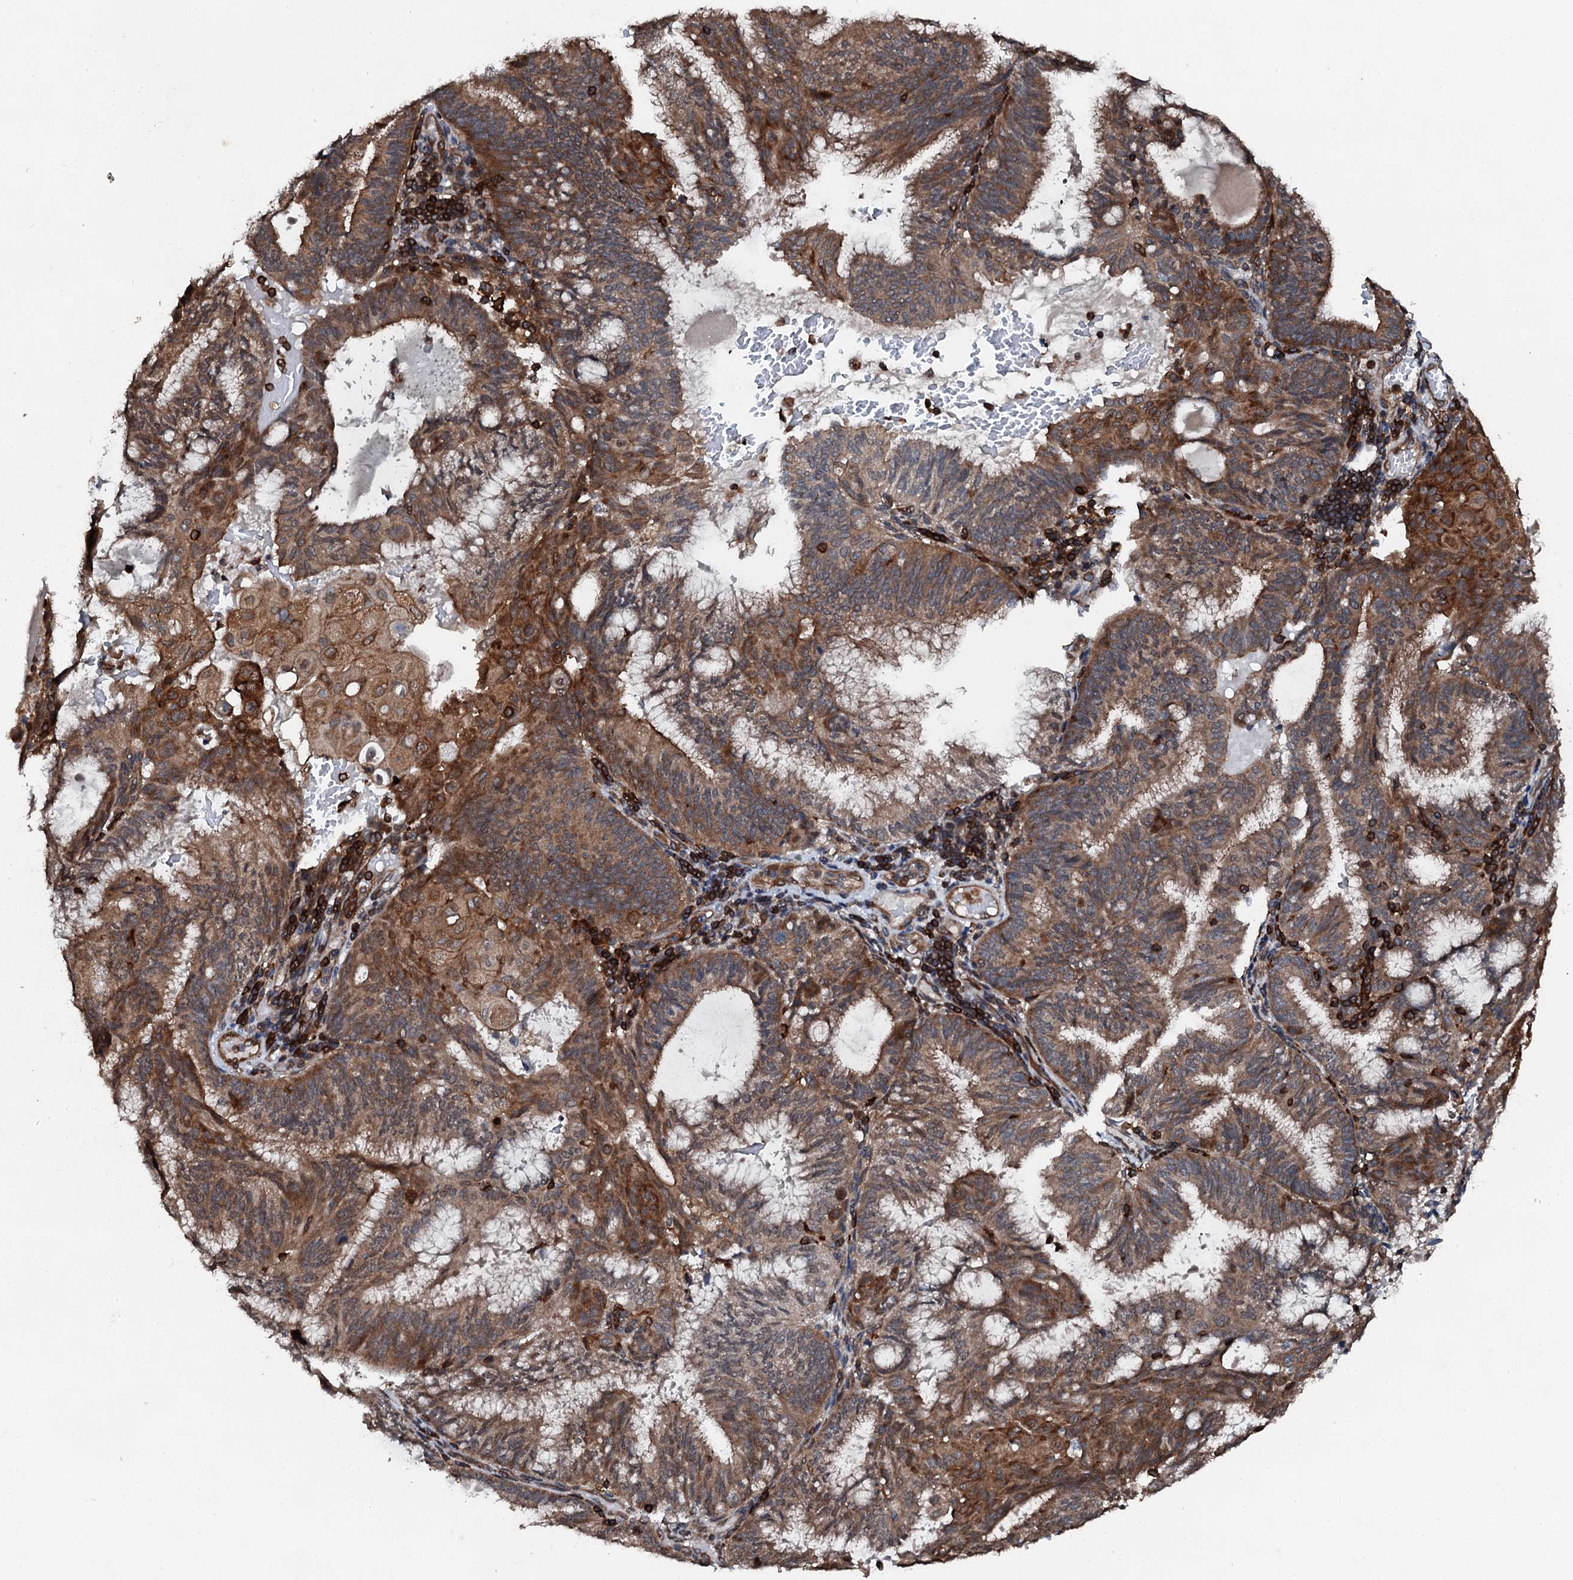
{"staining": {"intensity": "moderate", "quantity": ">75%", "location": "cytoplasmic/membranous"}, "tissue": "endometrial cancer", "cell_type": "Tumor cells", "image_type": "cancer", "snomed": [{"axis": "morphology", "description": "Adenocarcinoma, NOS"}, {"axis": "topography", "description": "Endometrium"}], "caption": "Immunohistochemistry (IHC) micrograph of human endometrial cancer (adenocarcinoma) stained for a protein (brown), which displays medium levels of moderate cytoplasmic/membranous staining in about >75% of tumor cells.", "gene": "EDC4", "patient": {"sex": "female", "age": 49}}